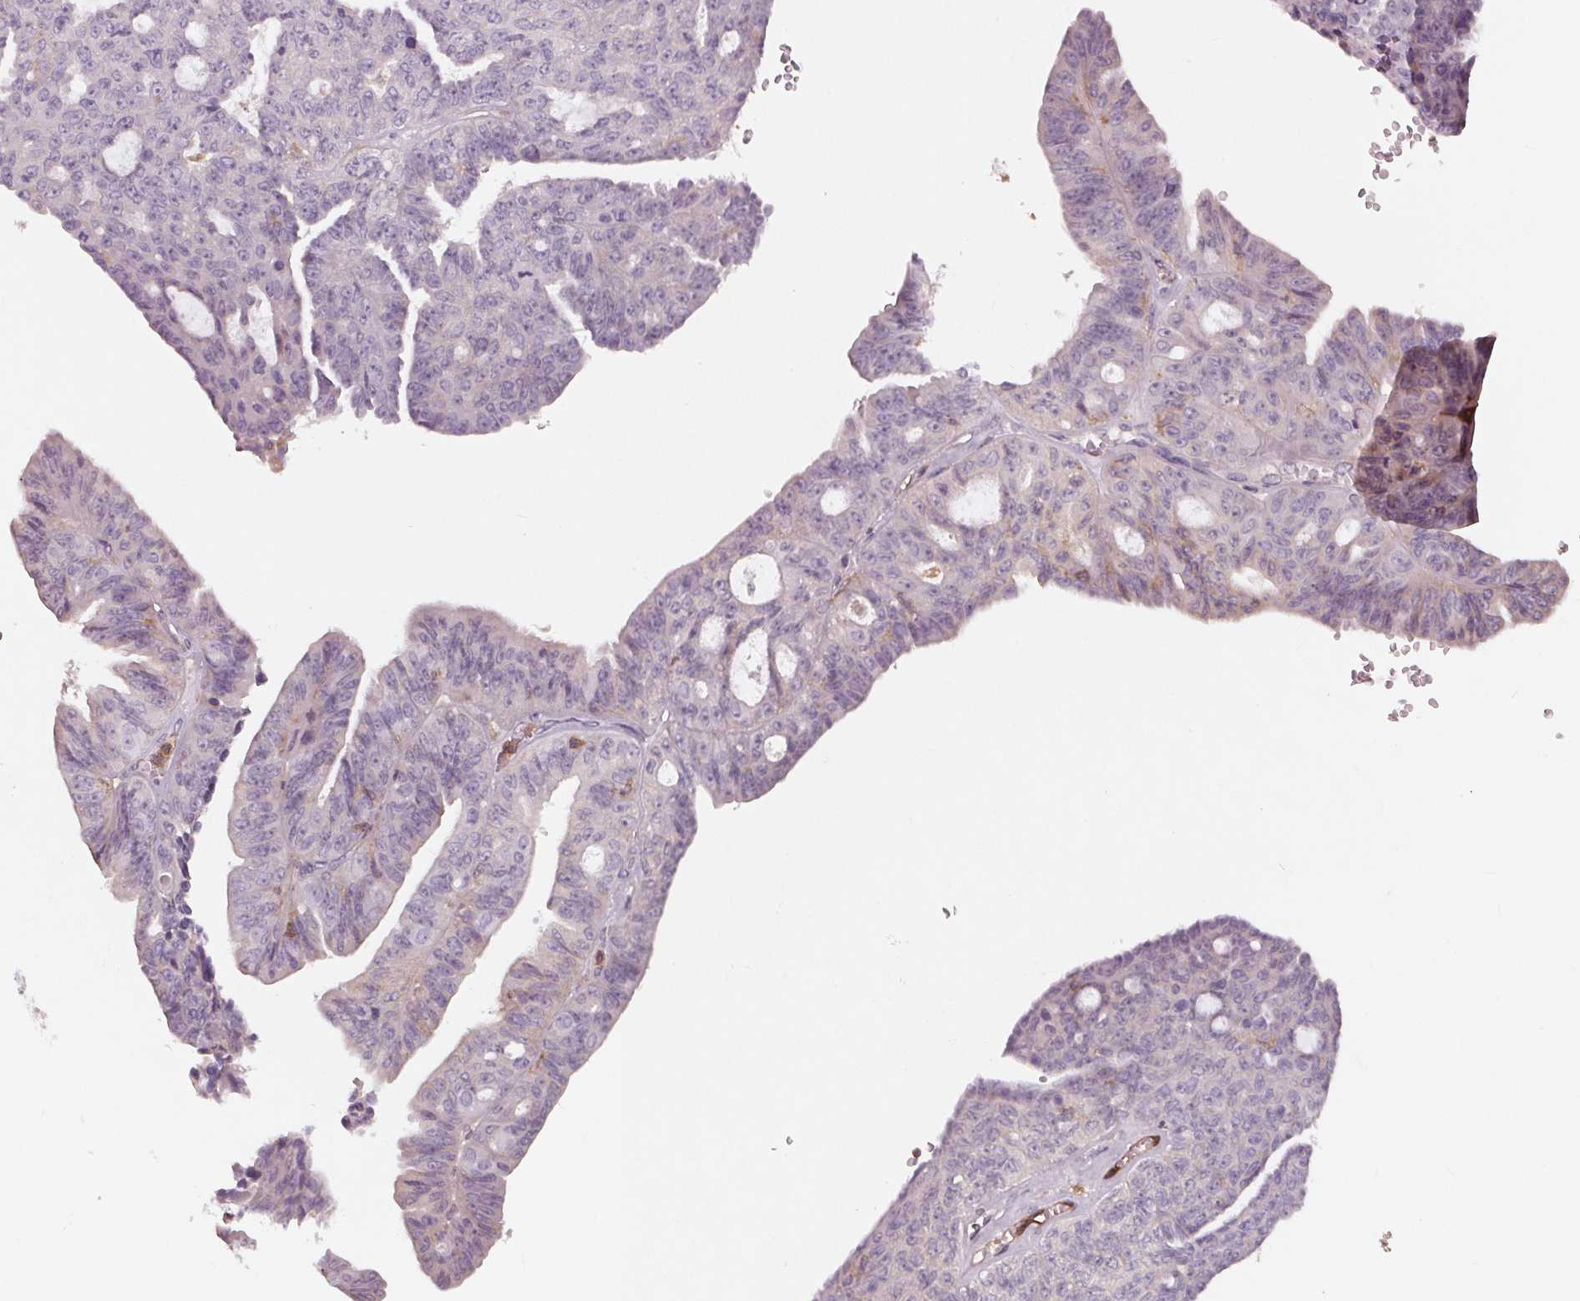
{"staining": {"intensity": "negative", "quantity": "none", "location": "none"}, "tissue": "ovarian cancer", "cell_type": "Tumor cells", "image_type": "cancer", "snomed": [{"axis": "morphology", "description": "Cystadenocarcinoma, serous, NOS"}, {"axis": "topography", "description": "Ovary"}], "caption": "There is no significant expression in tumor cells of serous cystadenocarcinoma (ovarian).", "gene": "ARHGAP25", "patient": {"sex": "female", "age": 71}}